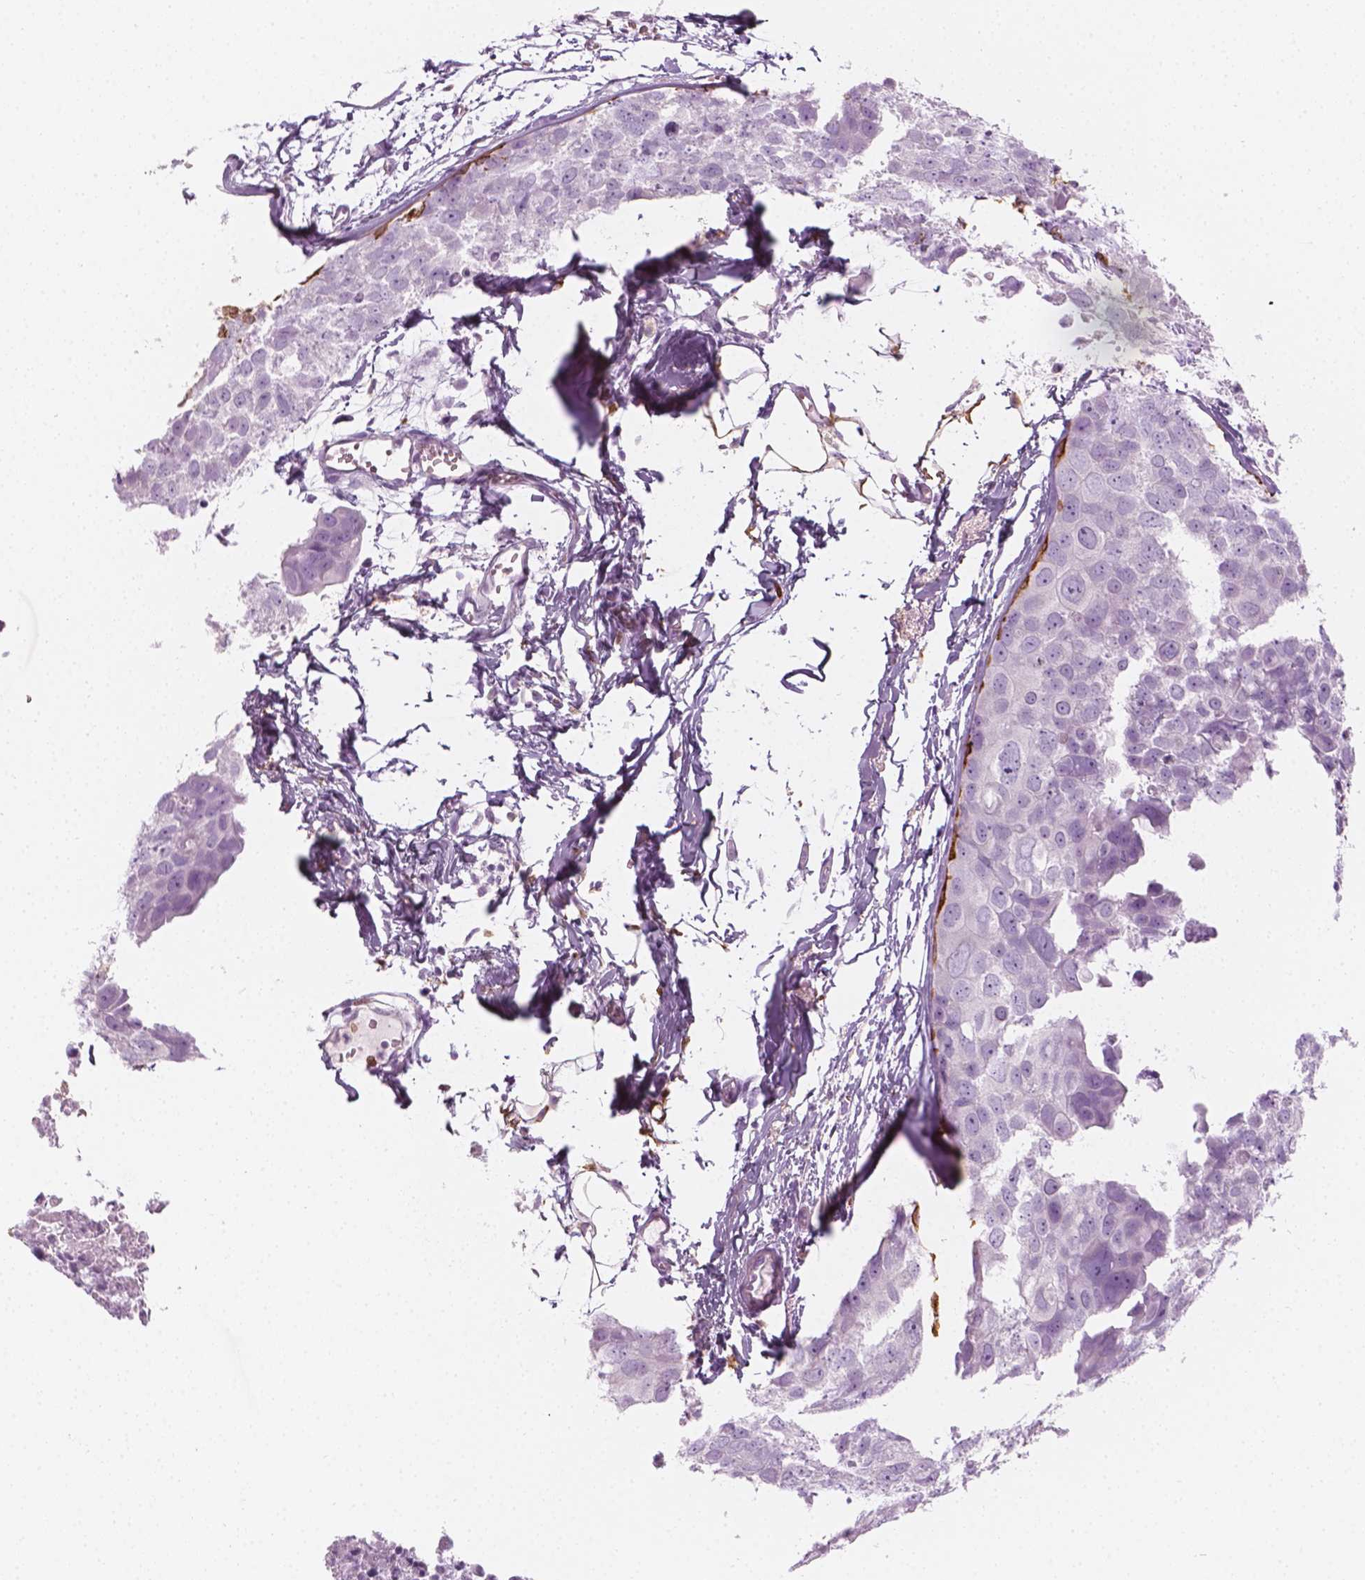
{"staining": {"intensity": "negative", "quantity": "none", "location": "none"}, "tissue": "breast cancer", "cell_type": "Tumor cells", "image_type": "cancer", "snomed": [{"axis": "morphology", "description": "Duct carcinoma"}, {"axis": "topography", "description": "Breast"}], "caption": "A high-resolution image shows immunohistochemistry staining of breast cancer, which demonstrates no significant staining in tumor cells. (Brightfield microscopy of DAB immunohistochemistry at high magnification).", "gene": "CES1", "patient": {"sex": "female", "age": 38}}